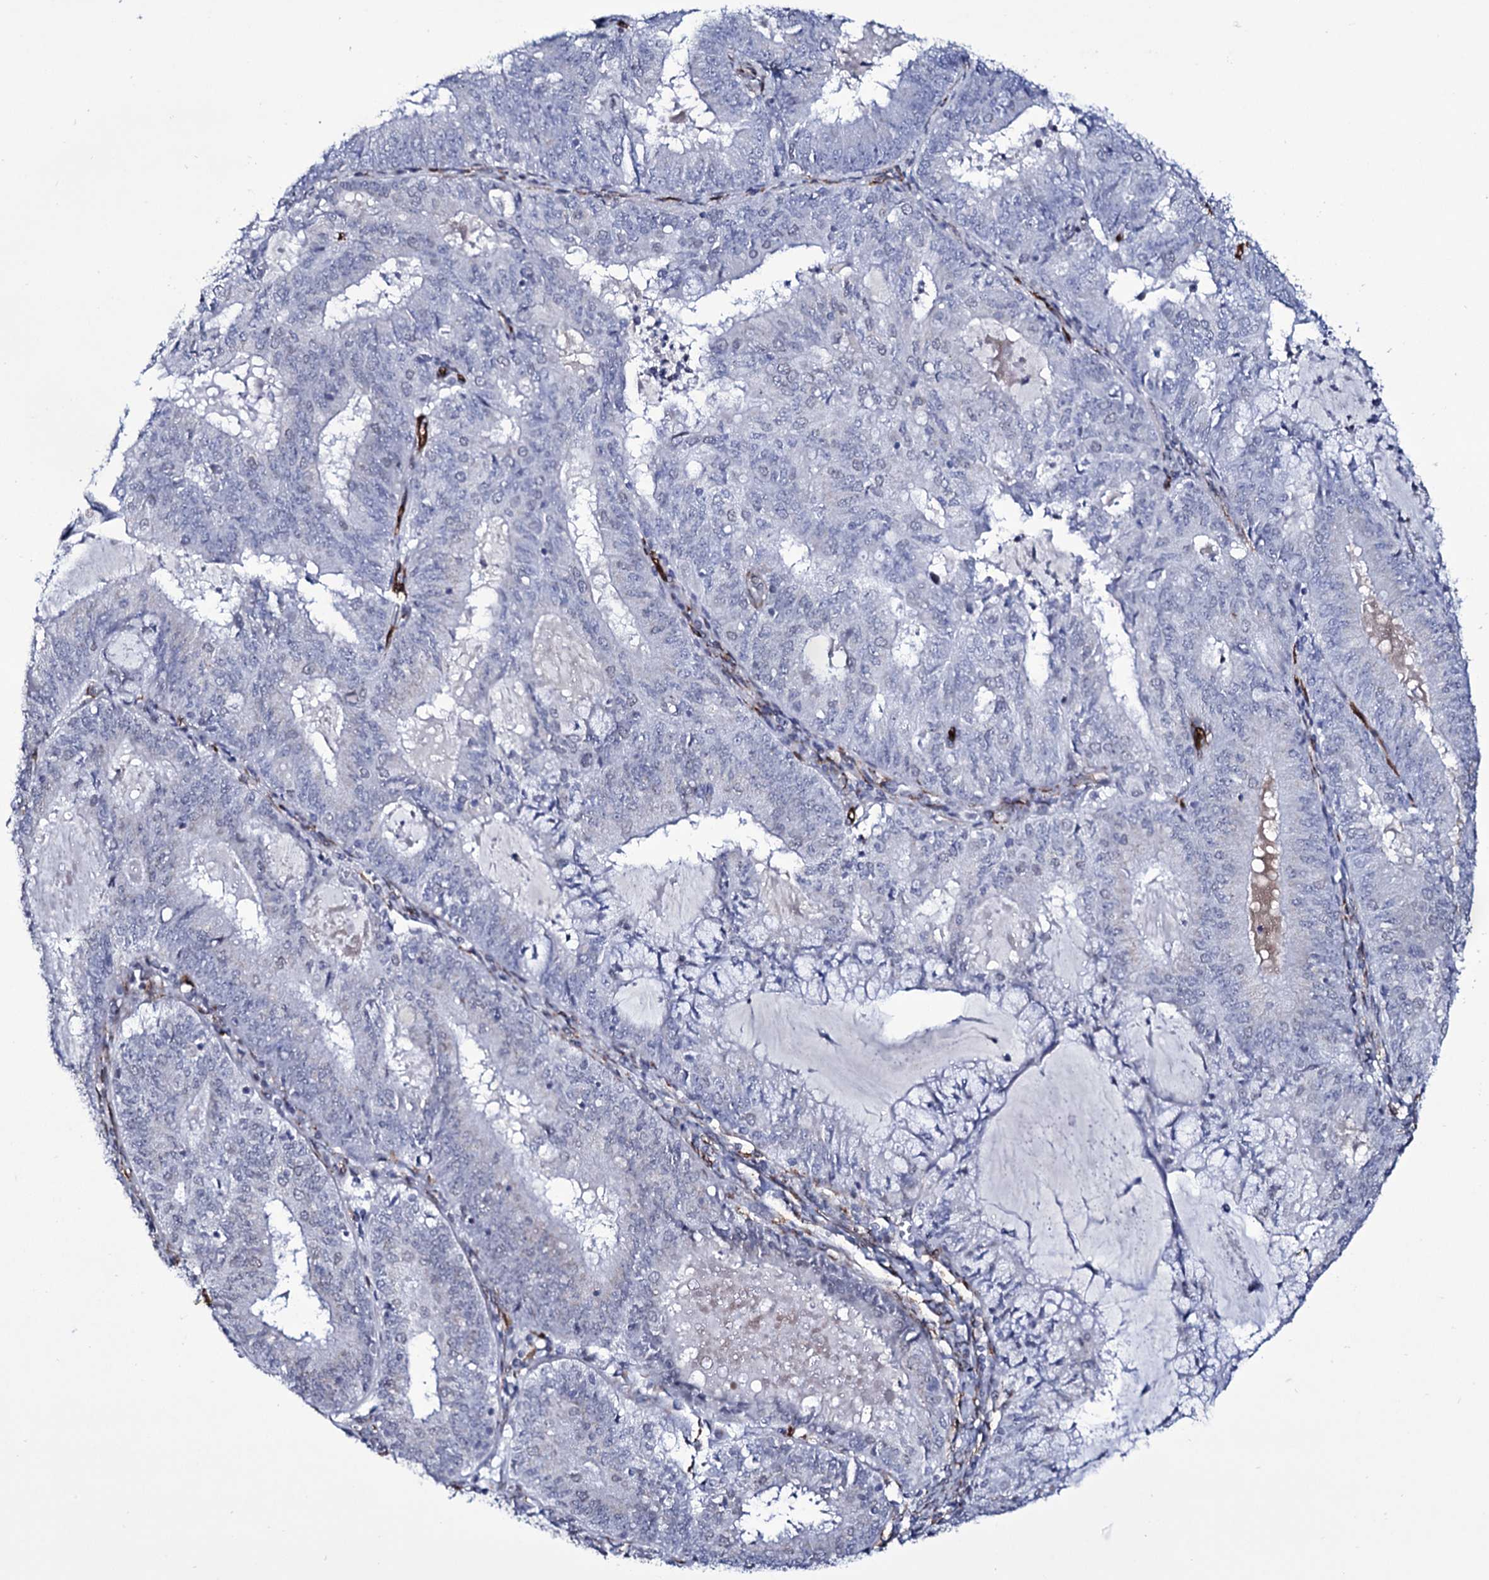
{"staining": {"intensity": "negative", "quantity": "none", "location": "none"}, "tissue": "endometrial cancer", "cell_type": "Tumor cells", "image_type": "cancer", "snomed": [{"axis": "morphology", "description": "Adenocarcinoma, NOS"}, {"axis": "topography", "description": "Endometrium"}], "caption": "DAB (3,3'-diaminobenzidine) immunohistochemical staining of human adenocarcinoma (endometrial) demonstrates no significant expression in tumor cells. Nuclei are stained in blue.", "gene": "ZC3H12C", "patient": {"sex": "female", "age": 57}}